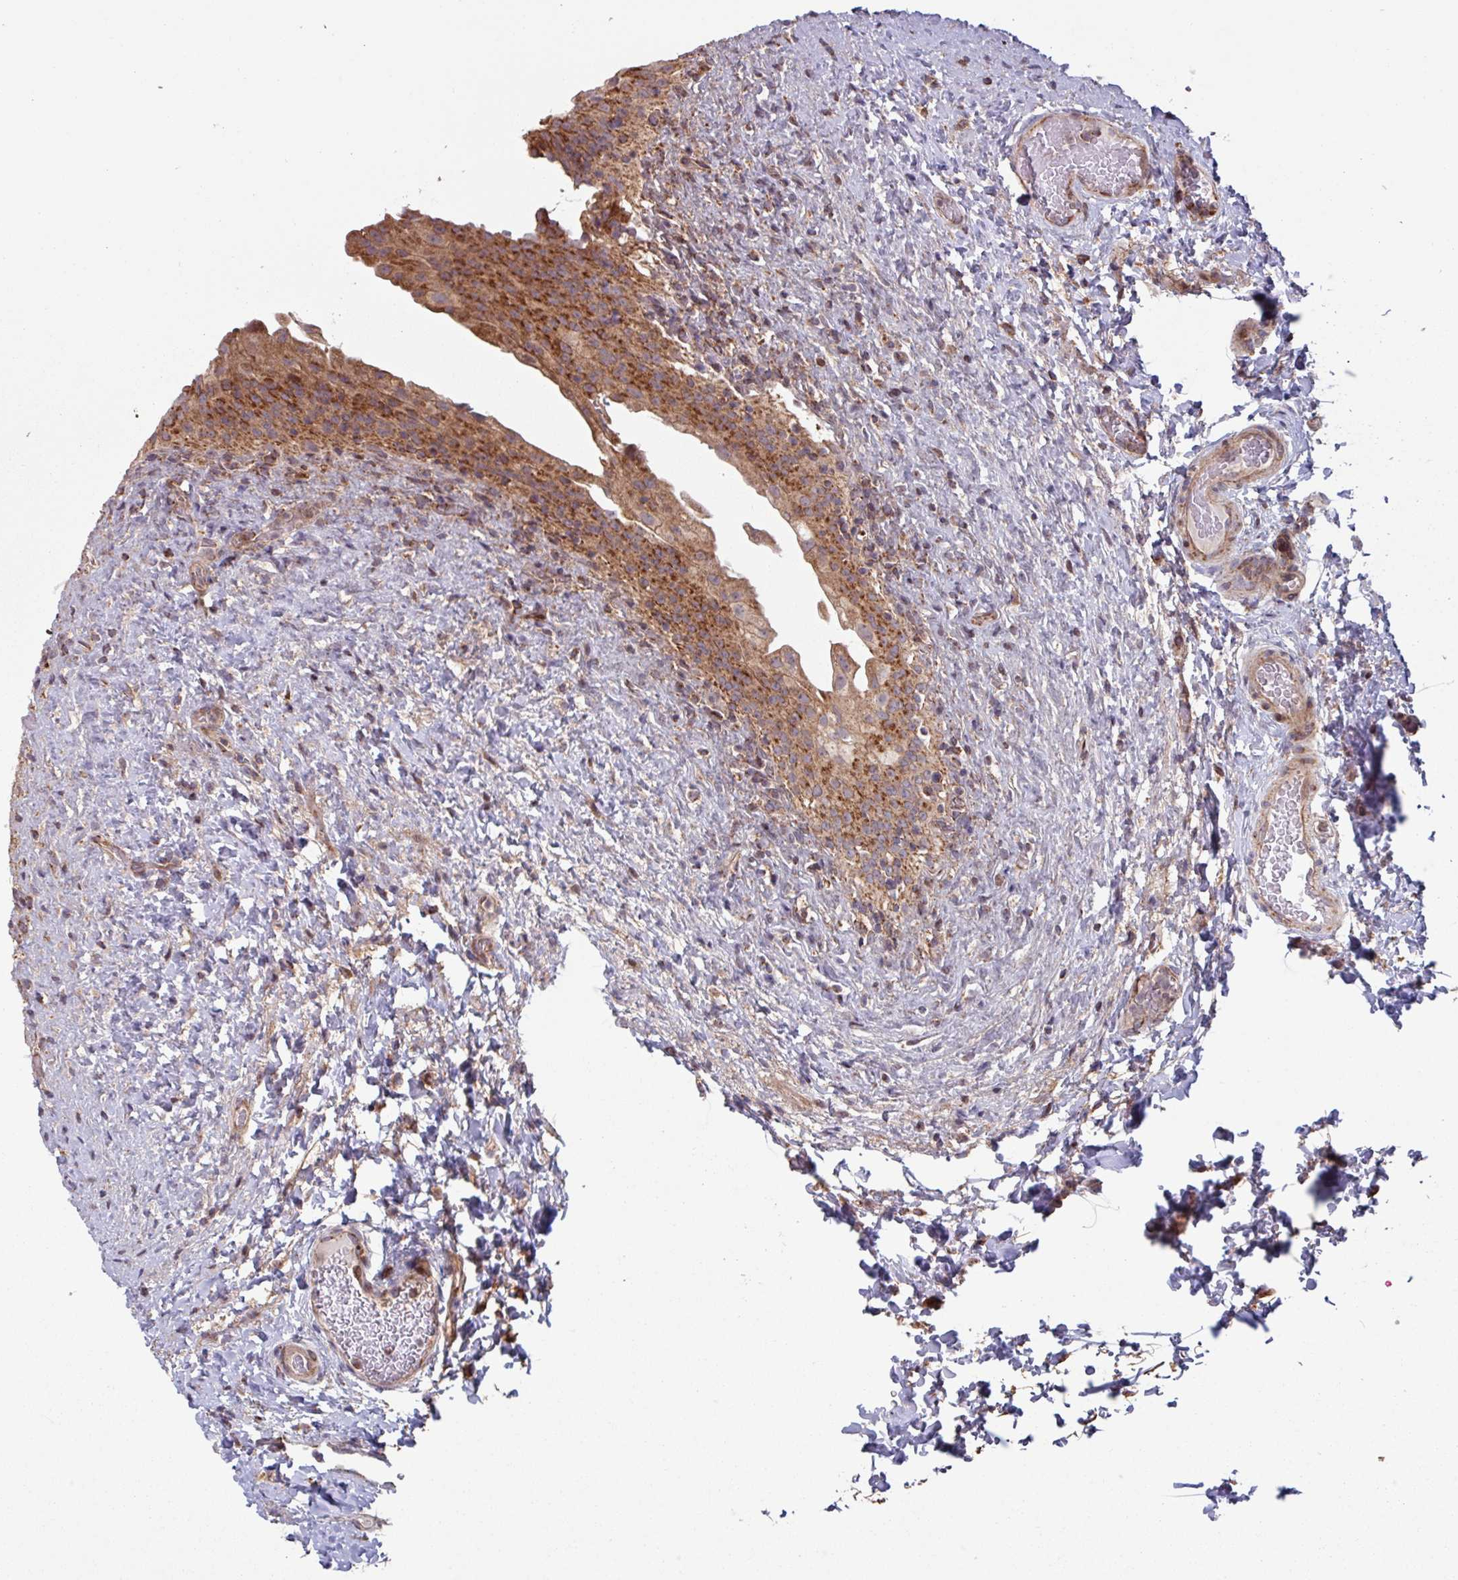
{"staining": {"intensity": "strong", "quantity": ">75%", "location": "cytoplasmic/membranous"}, "tissue": "urinary bladder", "cell_type": "Urothelial cells", "image_type": "normal", "snomed": [{"axis": "morphology", "description": "Normal tissue, NOS"}, {"axis": "topography", "description": "Urinary bladder"}], "caption": "Protein staining of benign urinary bladder demonstrates strong cytoplasmic/membranous expression in approximately >75% of urothelial cells.", "gene": "COX7C", "patient": {"sex": "female", "age": 27}}